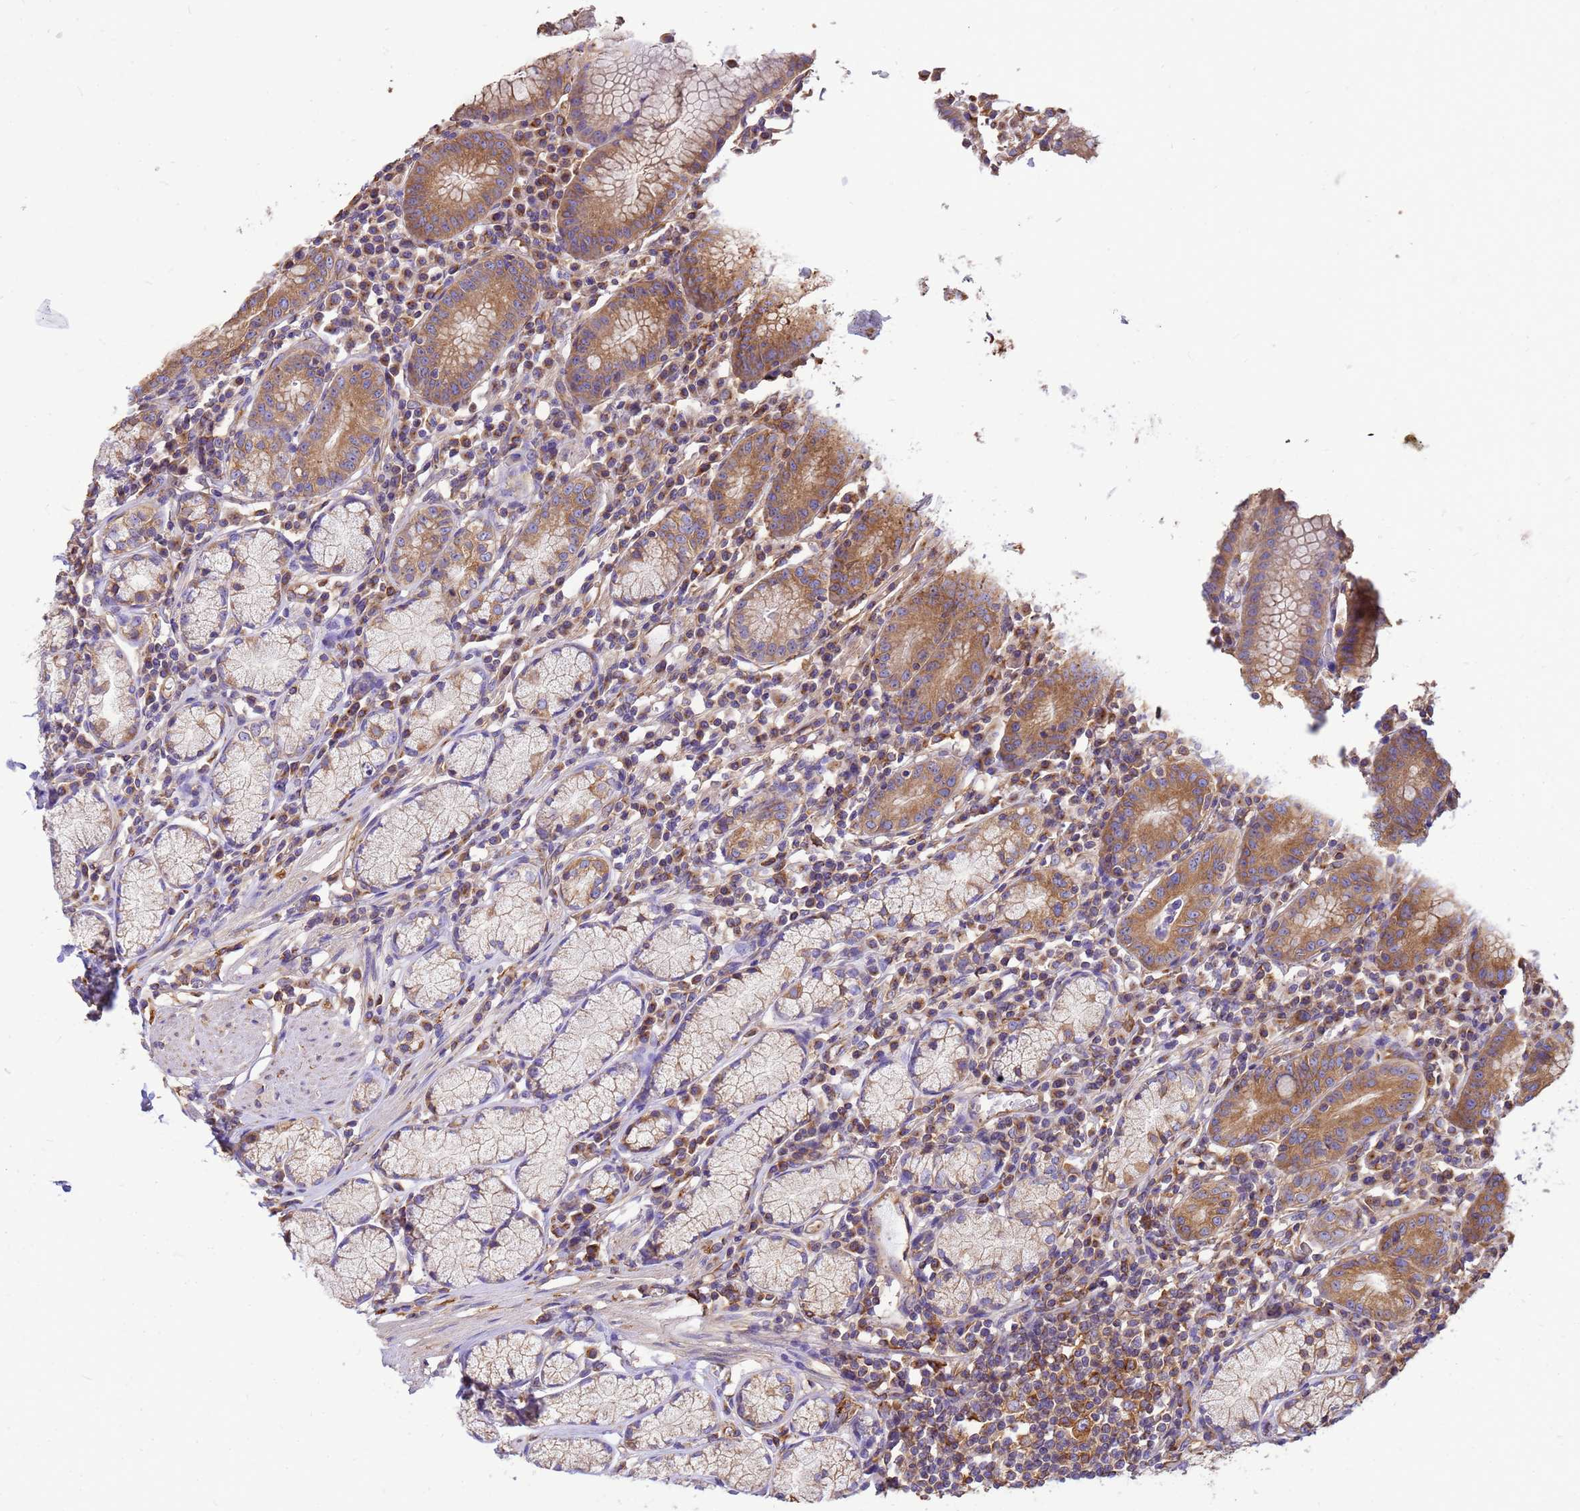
{"staining": {"intensity": "moderate", "quantity": ">75%", "location": "cytoplasmic/membranous"}, "tissue": "stomach", "cell_type": "Glandular cells", "image_type": "normal", "snomed": [{"axis": "morphology", "description": "Normal tissue, NOS"}, {"axis": "topography", "description": "Stomach"}], "caption": "A photomicrograph of stomach stained for a protein shows moderate cytoplasmic/membranous brown staining in glandular cells.", "gene": "ENSG00000198211", "patient": {"sex": "male", "age": 55}}